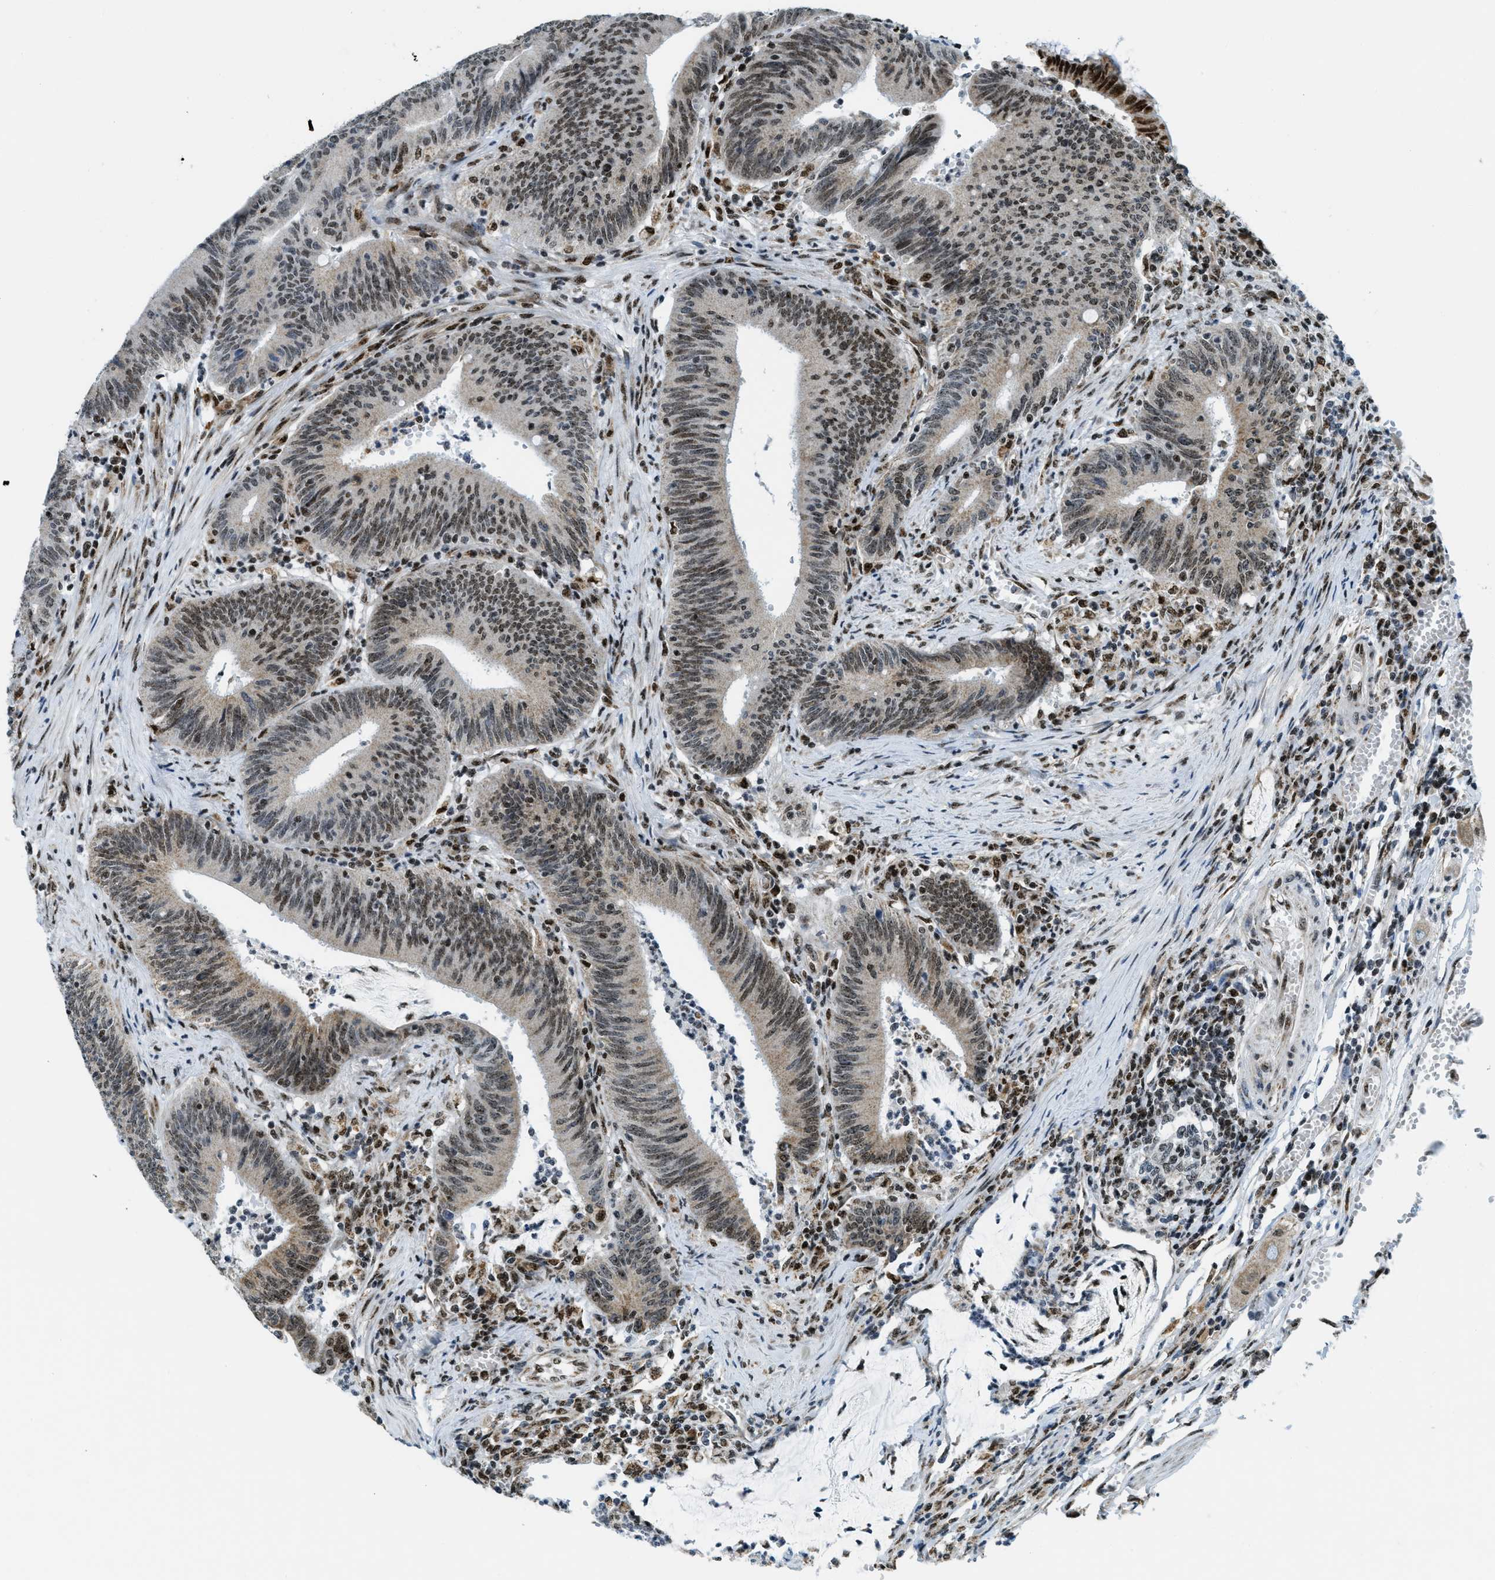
{"staining": {"intensity": "moderate", "quantity": ">75%", "location": "cytoplasmic/membranous,nuclear"}, "tissue": "colorectal cancer", "cell_type": "Tumor cells", "image_type": "cancer", "snomed": [{"axis": "morphology", "description": "Normal tissue, NOS"}, {"axis": "morphology", "description": "Adenocarcinoma, NOS"}, {"axis": "topography", "description": "Rectum"}], "caption": "A medium amount of moderate cytoplasmic/membranous and nuclear expression is identified in about >75% of tumor cells in adenocarcinoma (colorectal) tissue.", "gene": "SP100", "patient": {"sex": "female", "age": 66}}